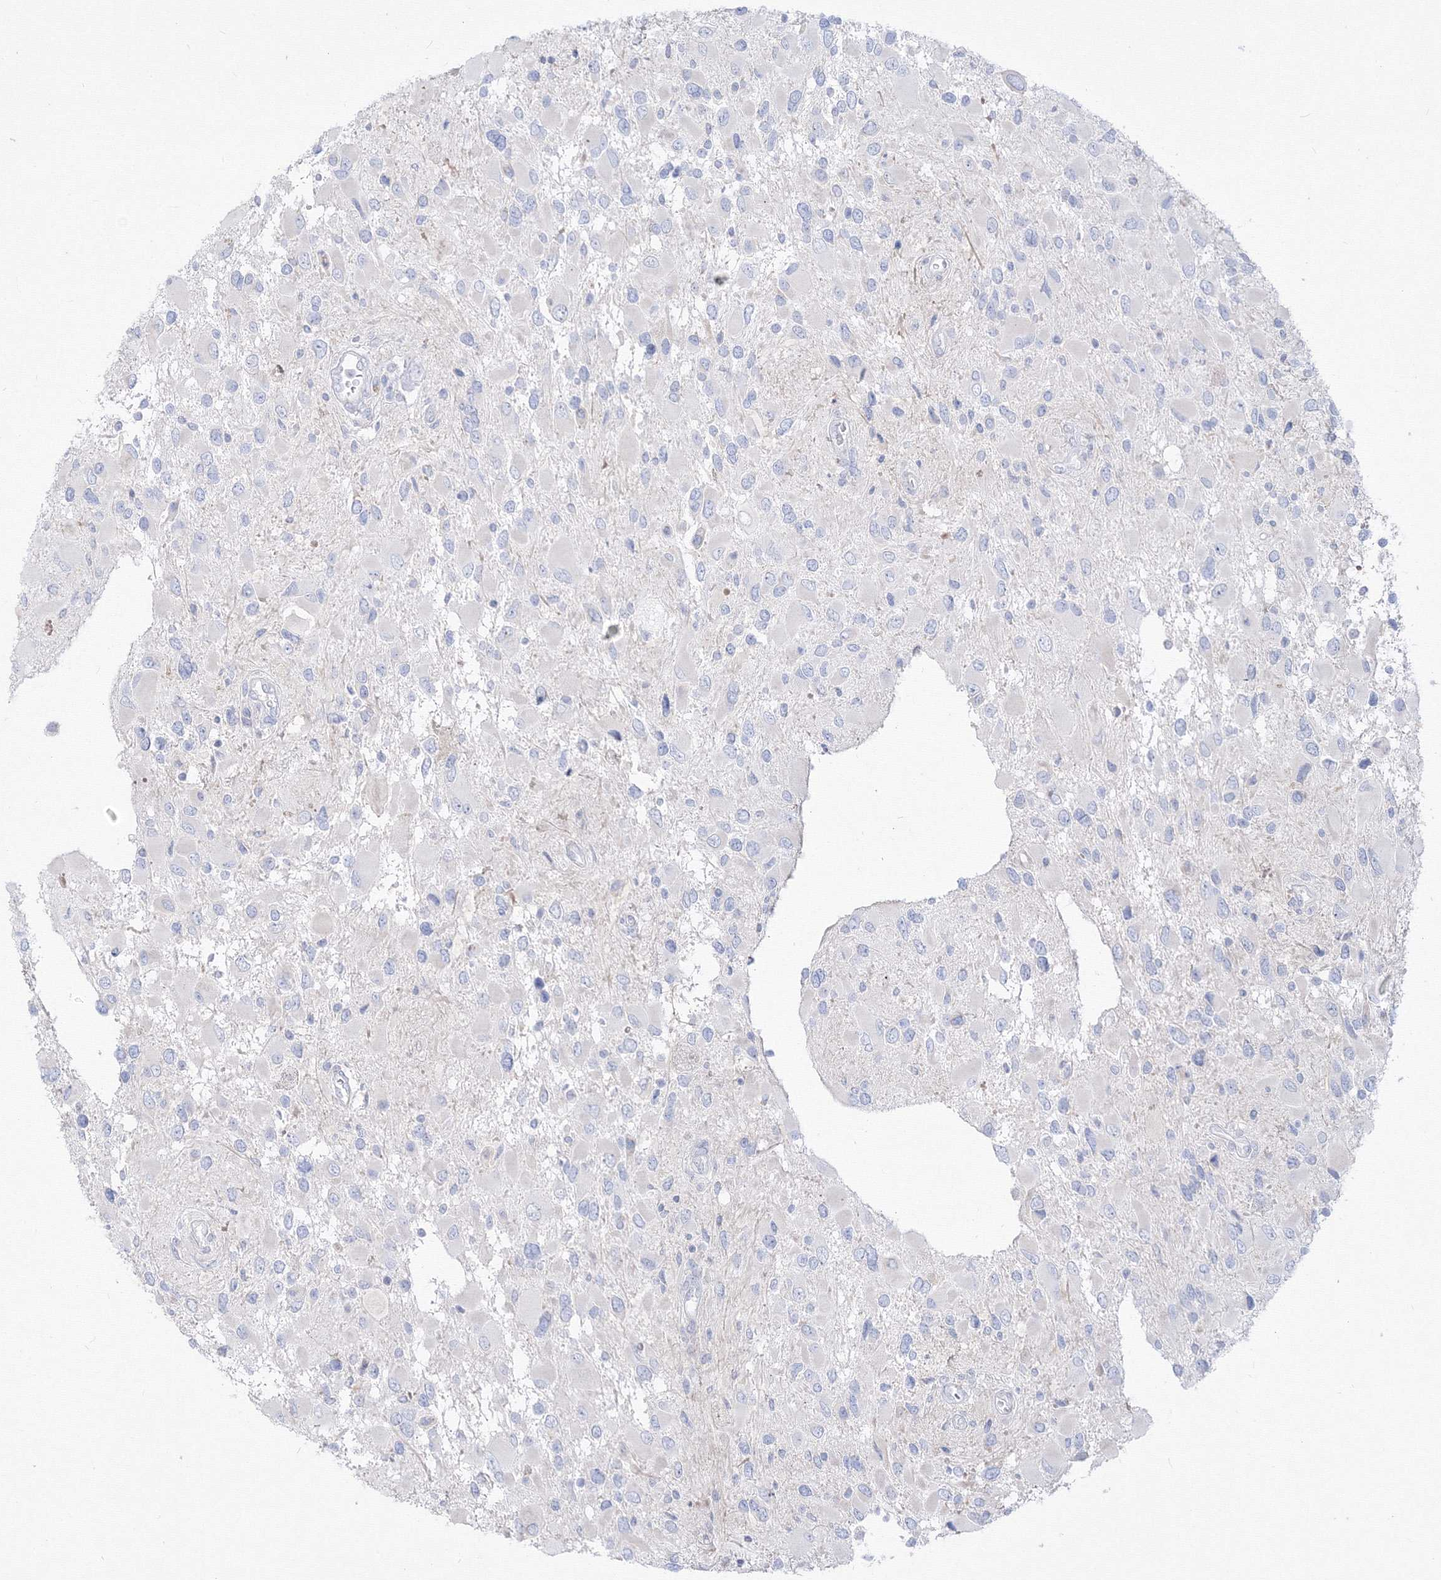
{"staining": {"intensity": "negative", "quantity": "none", "location": "none"}, "tissue": "glioma", "cell_type": "Tumor cells", "image_type": "cancer", "snomed": [{"axis": "morphology", "description": "Glioma, malignant, High grade"}, {"axis": "topography", "description": "Brain"}], "caption": "Immunohistochemistry (IHC) image of high-grade glioma (malignant) stained for a protein (brown), which displays no expression in tumor cells.", "gene": "FBXL8", "patient": {"sex": "male", "age": 53}}